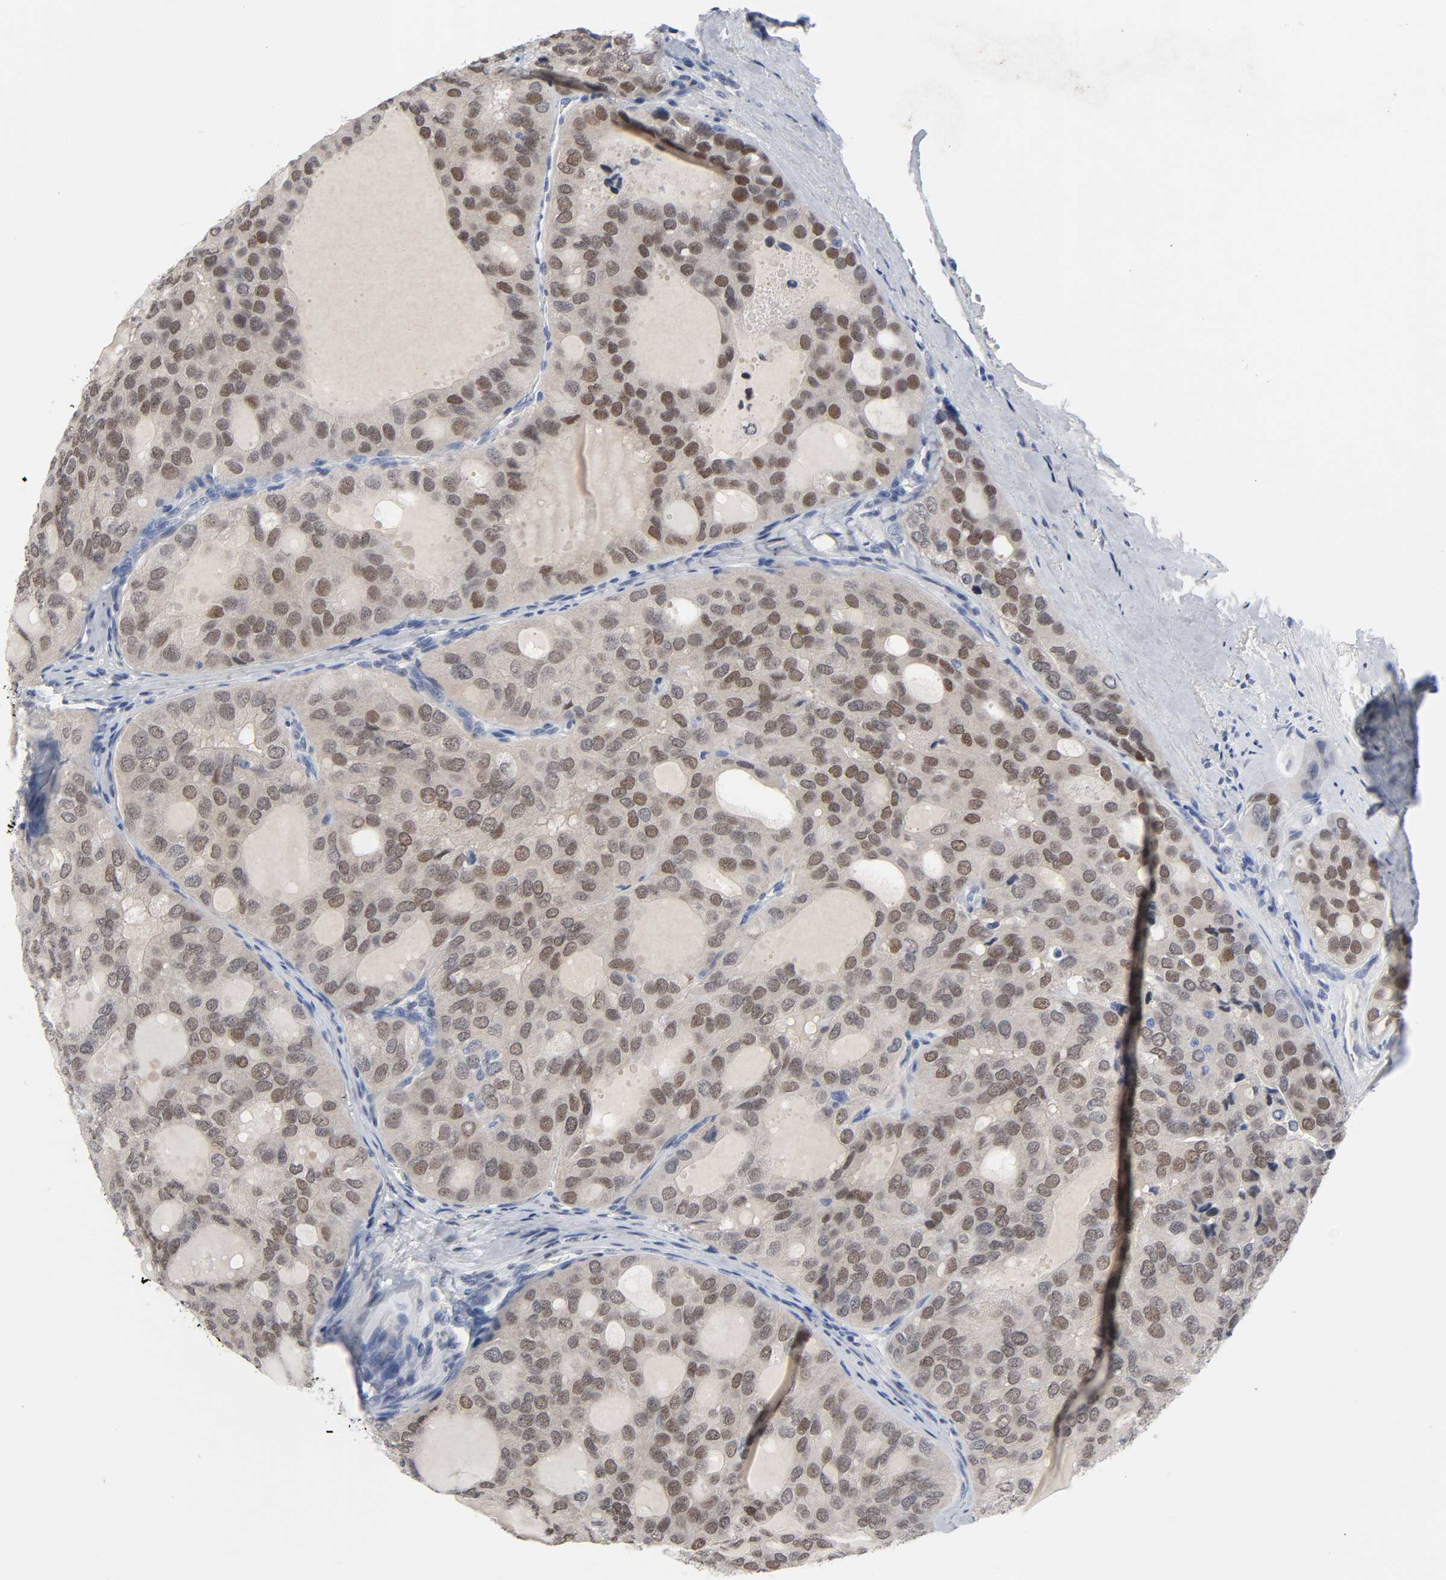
{"staining": {"intensity": "weak", "quantity": ">75%", "location": "nuclear"}, "tissue": "thyroid cancer", "cell_type": "Tumor cells", "image_type": "cancer", "snomed": [{"axis": "morphology", "description": "Follicular adenoma carcinoma, NOS"}, {"axis": "topography", "description": "Thyroid gland"}], "caption": "Protein expression by immunohistochemistry (IHC) shows weak nuclear expression in approximately >75% of tumor cells in thyroid follicular adenoma carcinoma.", "gene": "SALL2", "patient": {"sex": "male", "age": 75}}